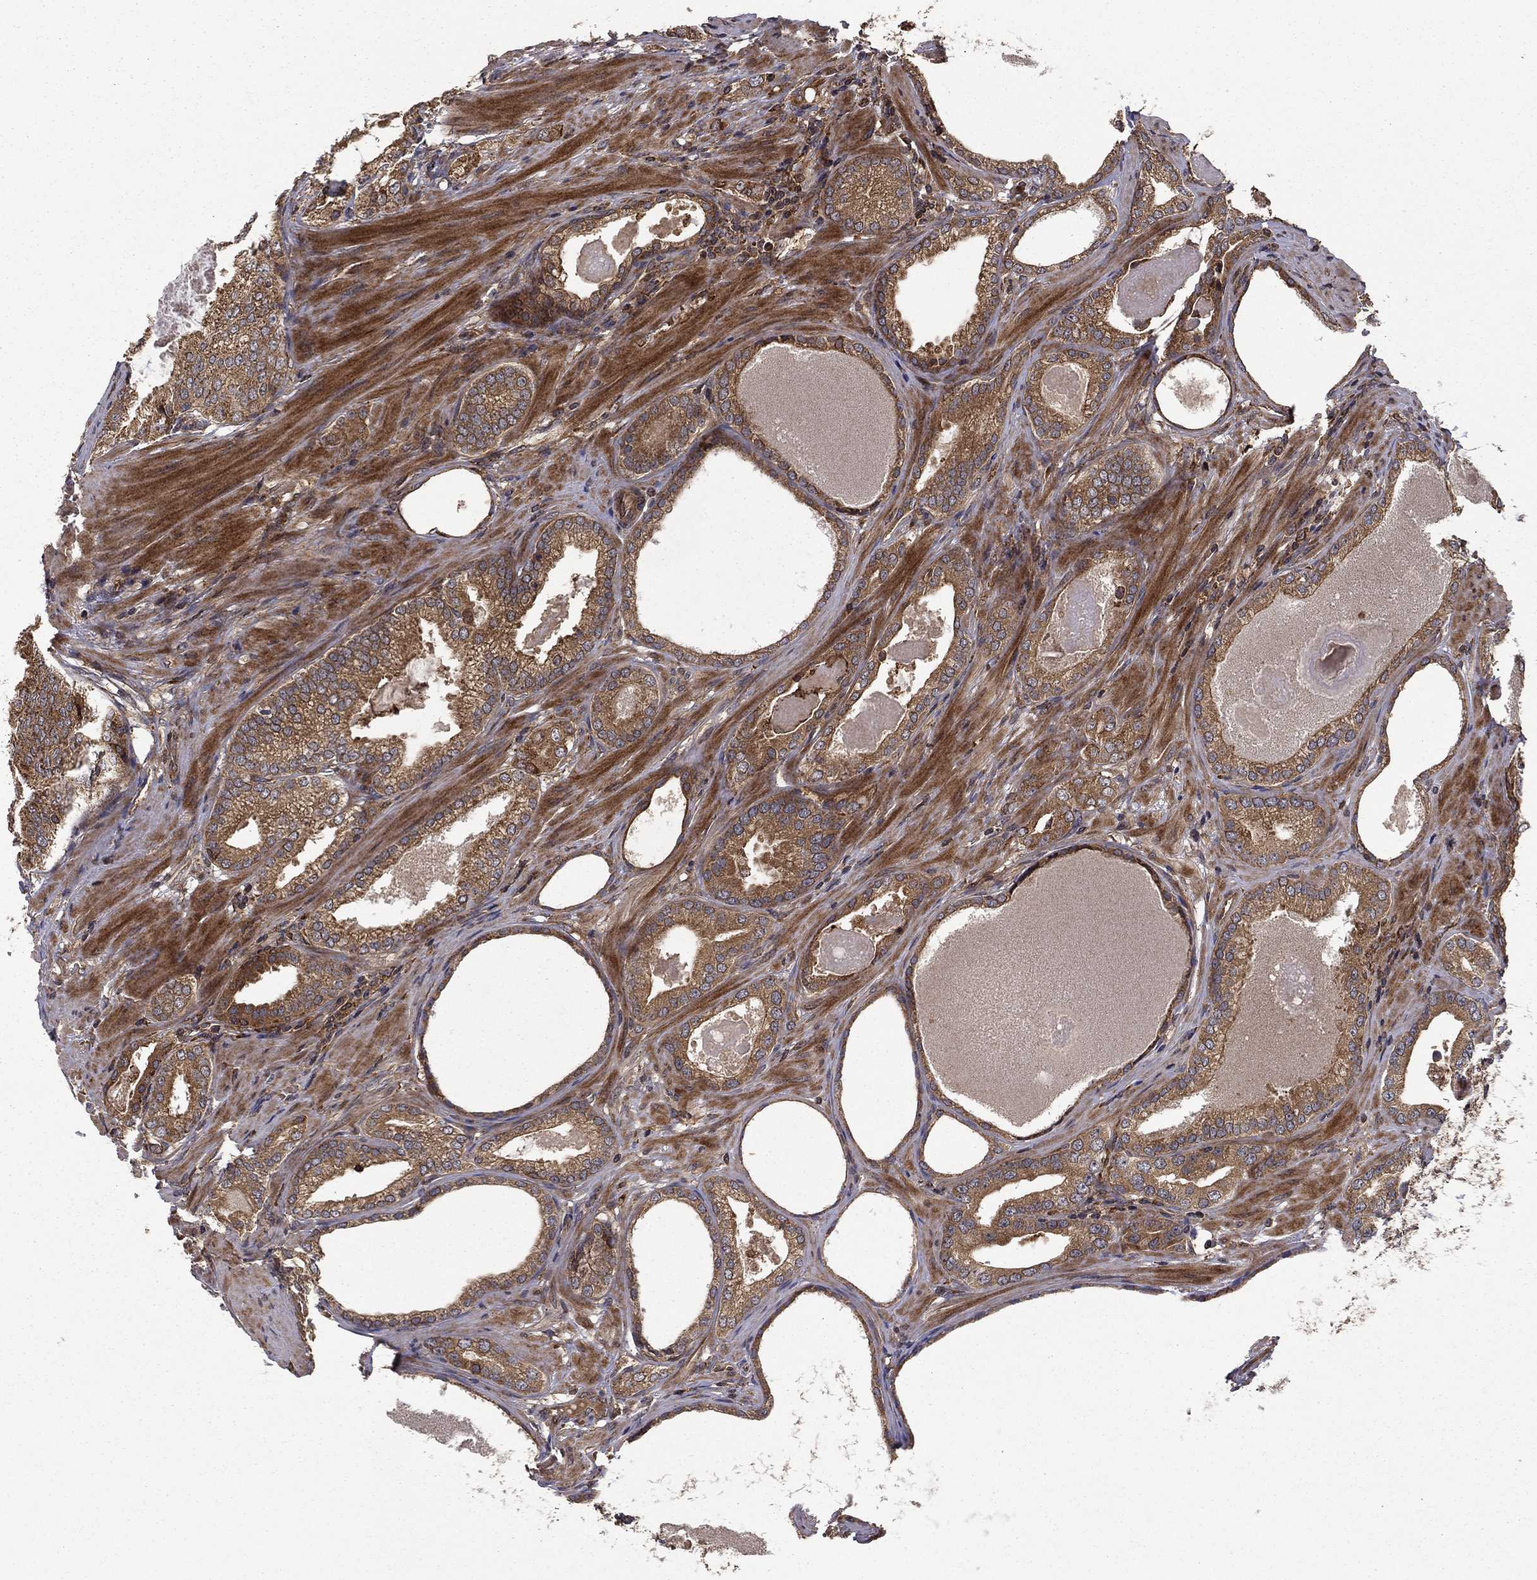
{"staining": {"intensity": "moderate", "quantity": ">75%", "location": "cytoplasmic/membranous"}, "tissue": "prostate cancer", "cell_type": "Tumor cells", "image_type": "cancer", "snomed": [{"axis": "morphology", "description": "Adenocarcinoma, High grade"}, {"axis": "topography", "description": "Prostate and seminal vesicle, NOS"}], "caption": "High-grade adenocarcinoma (prostate) was stained to show a protein in brown. There is medium levels of moderate cytoplasmic/membranous expression in about >75% of tumor cells.", "gene": "BABAM2", "patient": {"sex": "male", "age": 62}}